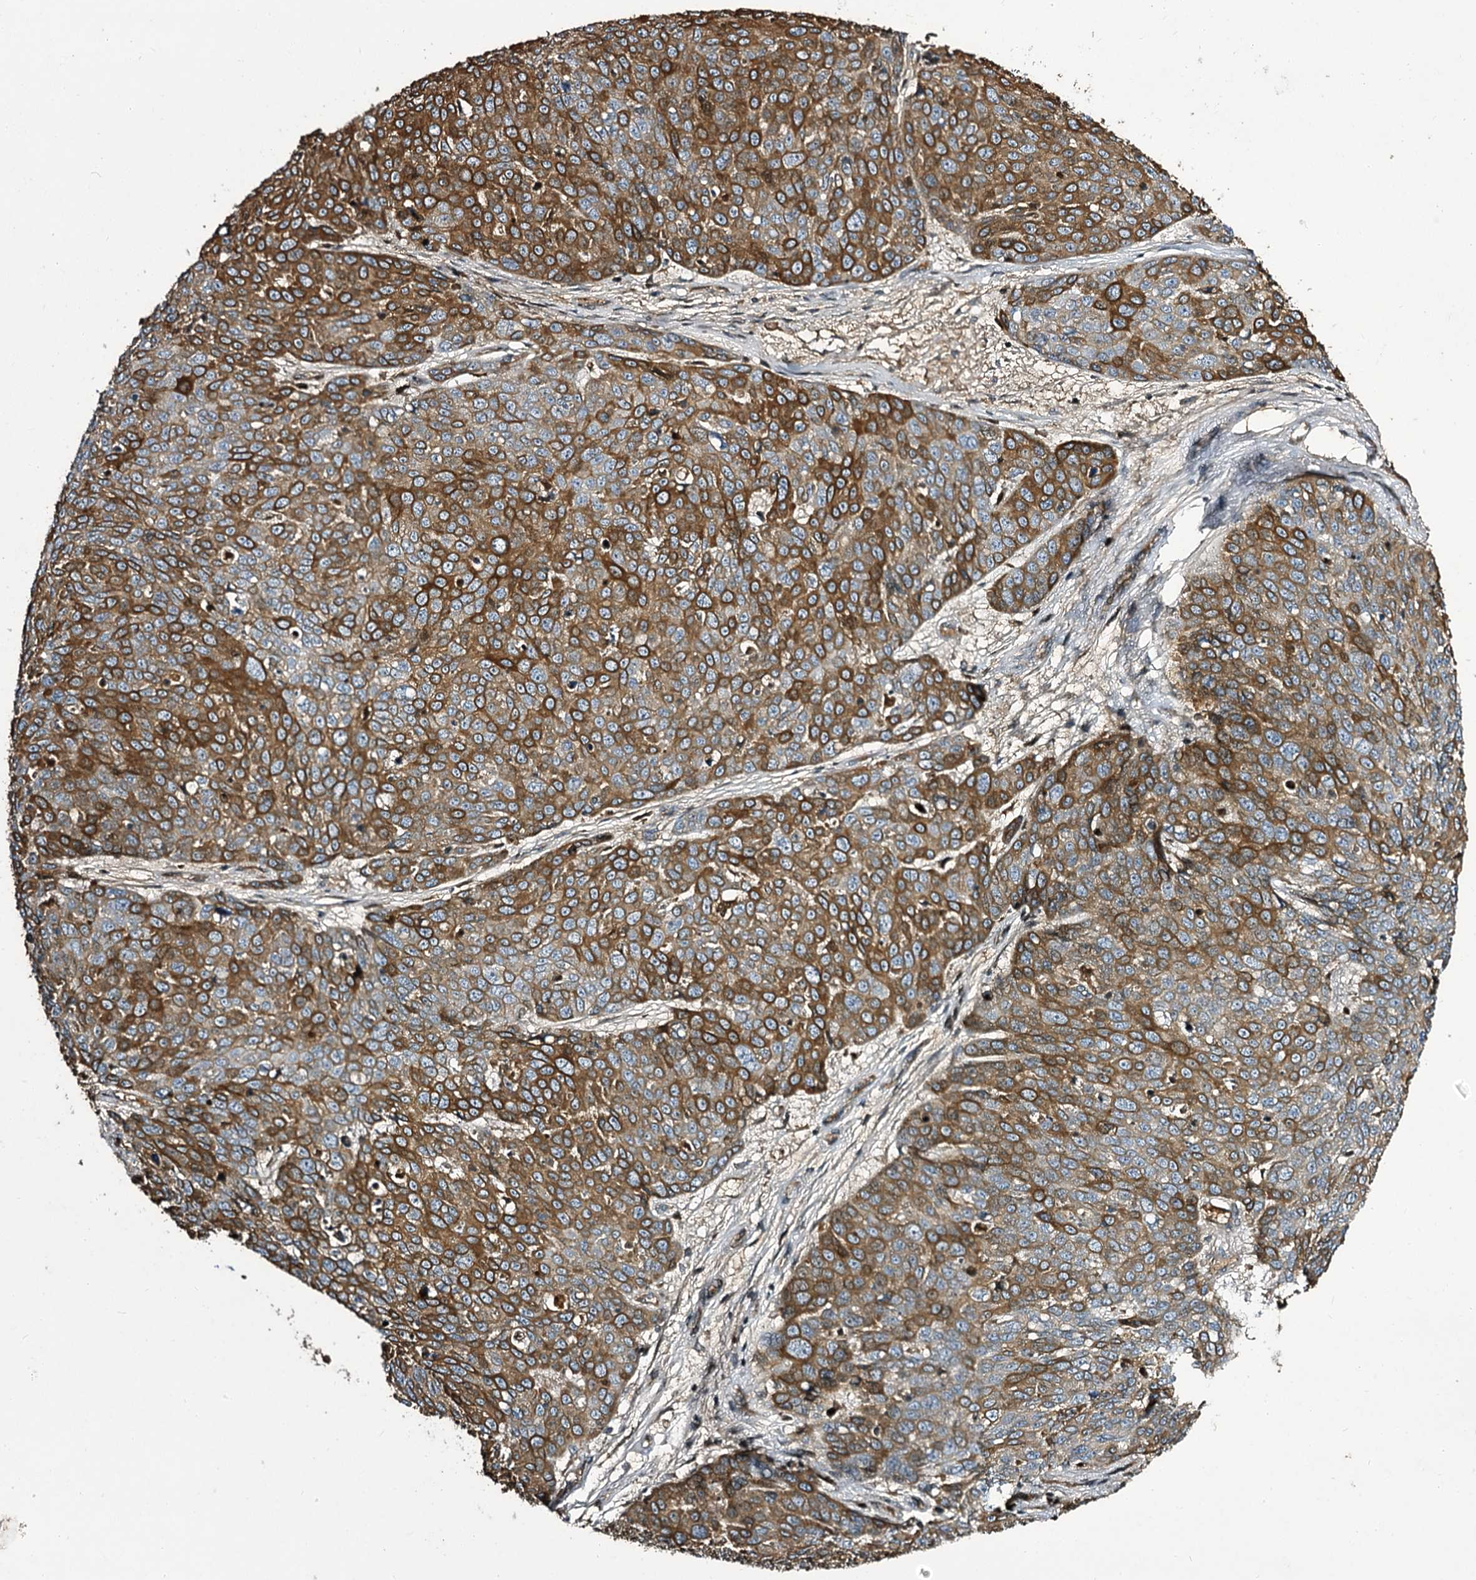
{"staining": {"intensity": "strong", "quantity": ">75%", "location": "cytoplasmic/membranous"}, "tissue": "skin cancer", "cell_type": "Tumor cells", "image_type": "cancer", "snomed": [{"axis": "morphology", "description": "Squamous cell carcinoma, NOS"}, {"axis": "topography", "description": "Skin"}], "caption": "Skin cancer stained for a protein exhibits strong cytoplasmic/membranous positivity in tumor cells. (DAB (3,3'-diaminobenzidine) = brown stain, brightfield microscopy at high magnification).", "gene": "ITFG2", "patient": {"sex": "male", "age": 71}}